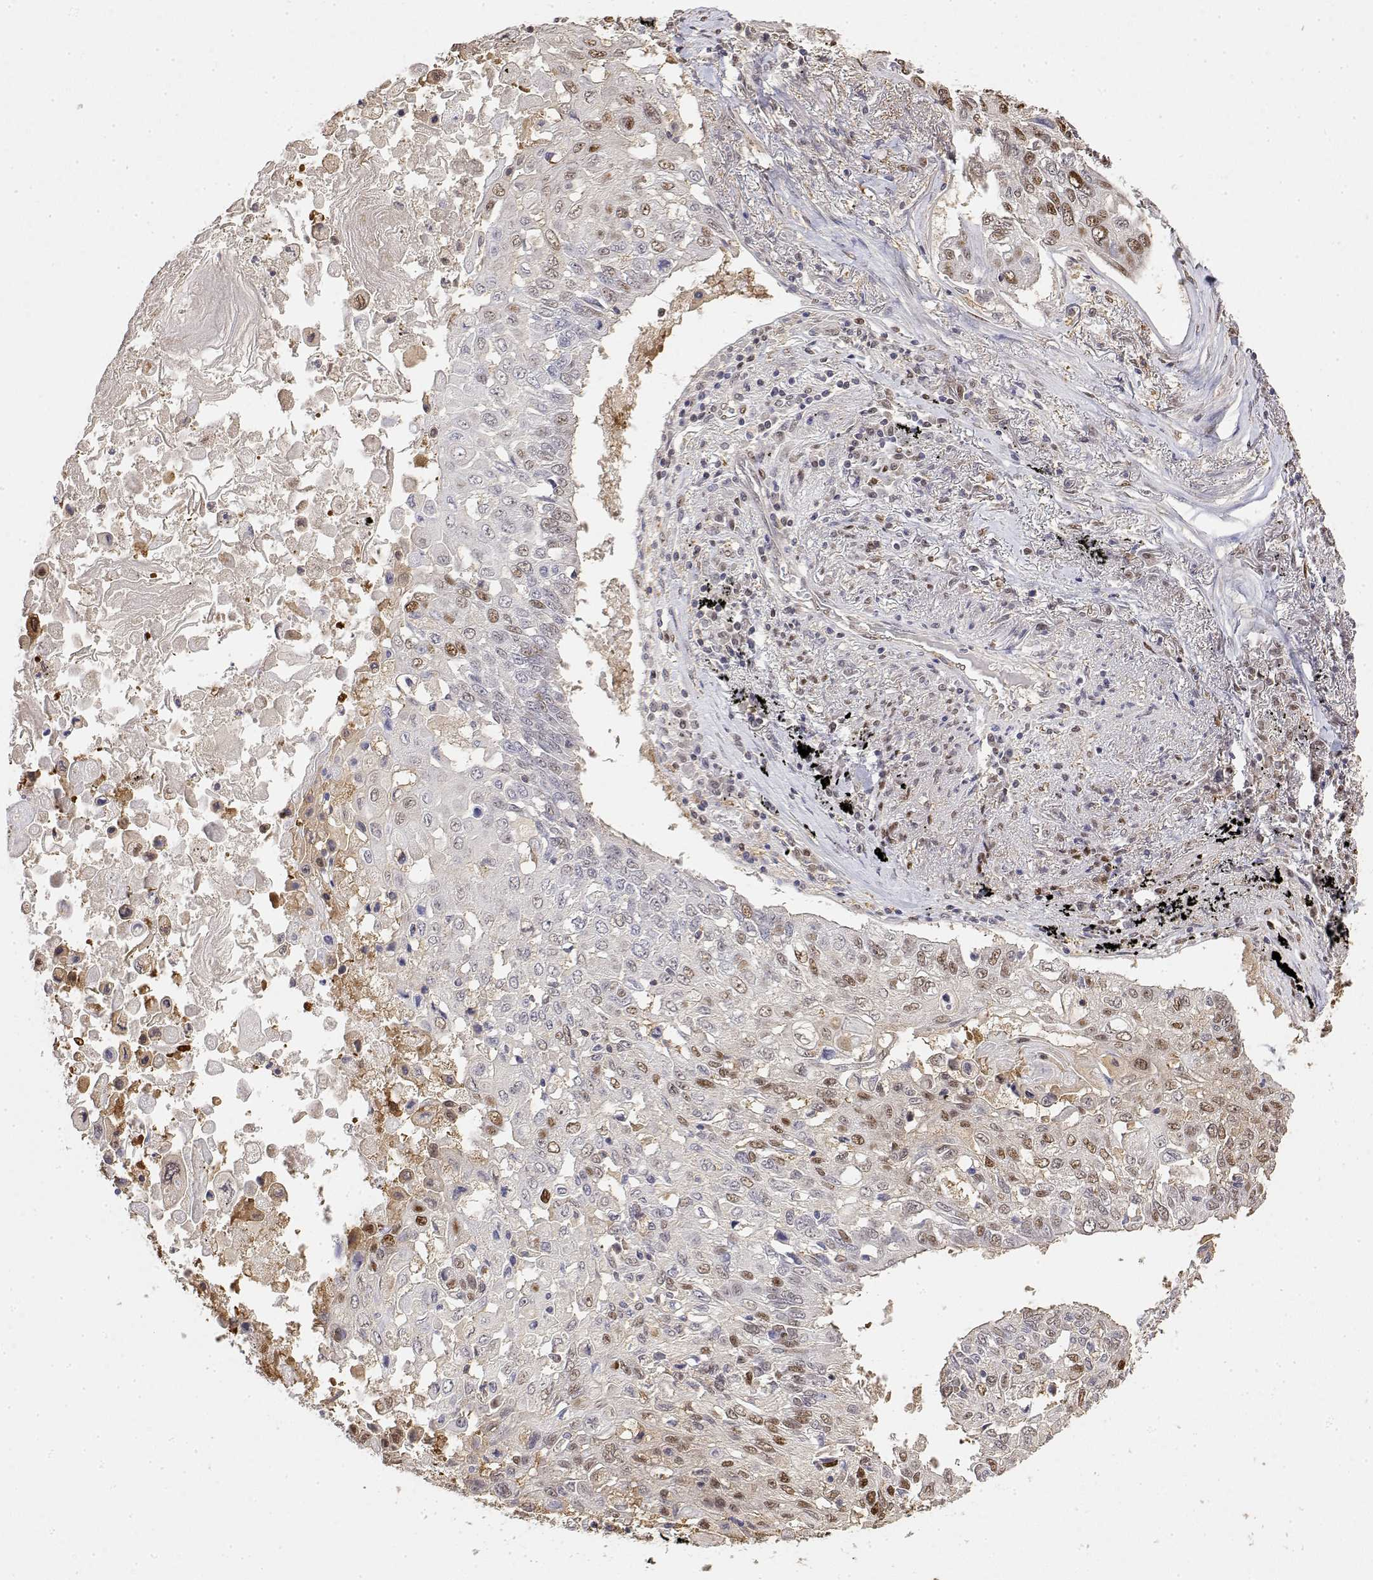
{"staining": {"intensity": "weak", "quantity": "<25%", "location": "nuclear"}, "tissue": "lung cancer", "cell_type": "Tumor cells", "image_type": "cancer", "snomed": [{"axis": "morphology", "description": "Squamous cell carcinoma, NOS"}, {"axis": "topography", "description": "Lung"}], "caption": "Micrograph shows no protein staining in tumor cells of lung cancer (squamous cell carcinoma) tissue.", "gene": "TPI1", "patient": {"sex": "male", "age": 75}}